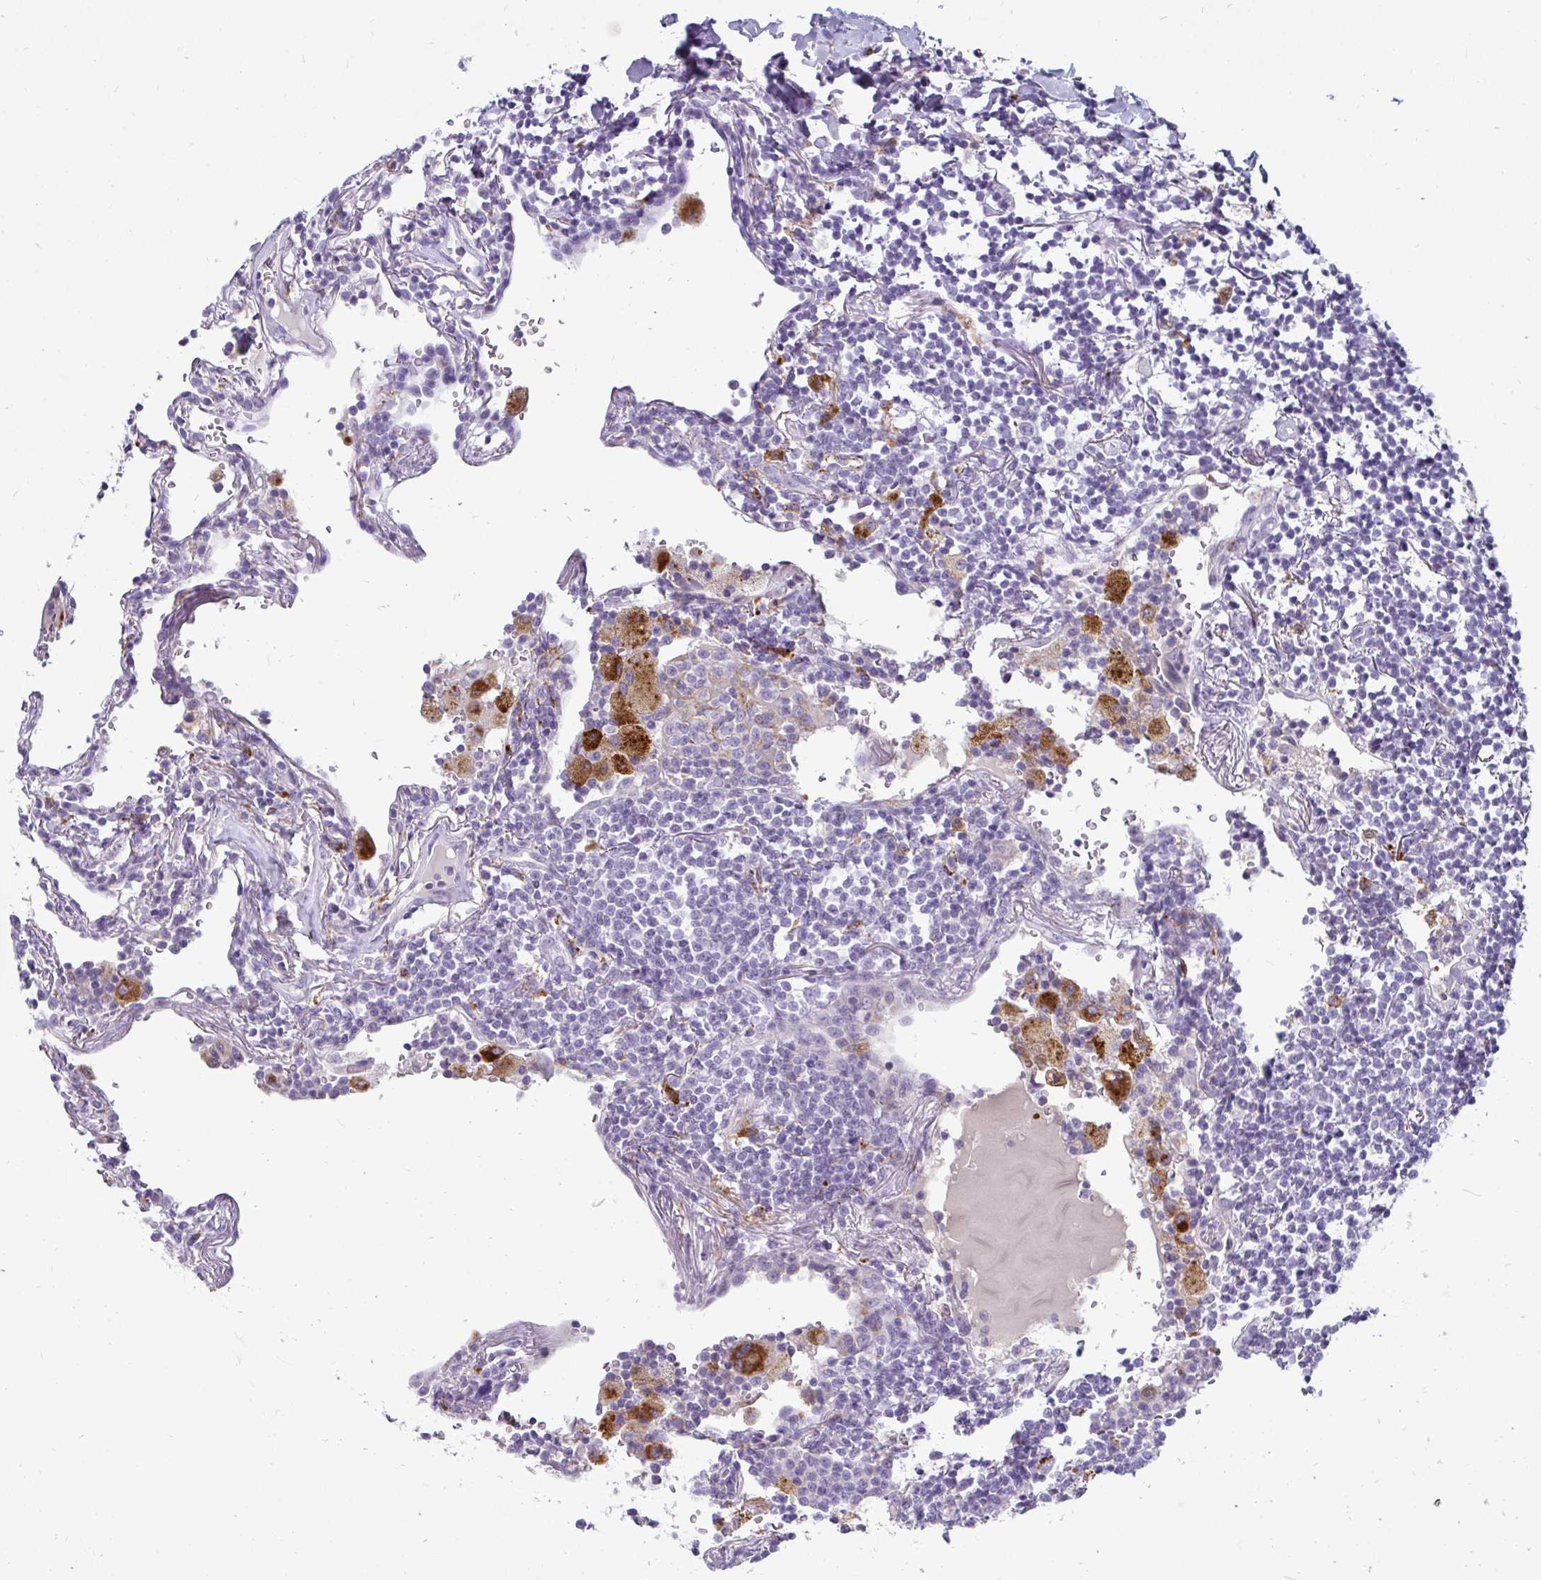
{"staining": {"intensity": "negative", "quantity": "none", "location": "none"}, "tissue": "lymphoma", "cell_type": "Tumor cells", "image_type": "cancer", "snomed": [{"axis": "morphology", "description": "Malignant lymphoma, non-Hodgkin's type, Low grade"}, {"axis": "topography", "description": "Lung"}], "caption": "There is no significant expression in tumor cells of low-grade malignant lymphoma, non-Hodgkin's type. (DAB (3,3'-diaminobenzidine) IHC visualized using brightfield microscopy, high magnification).", "gene": "CTSZ", "patient": {"sex": "female", "age": 71}}